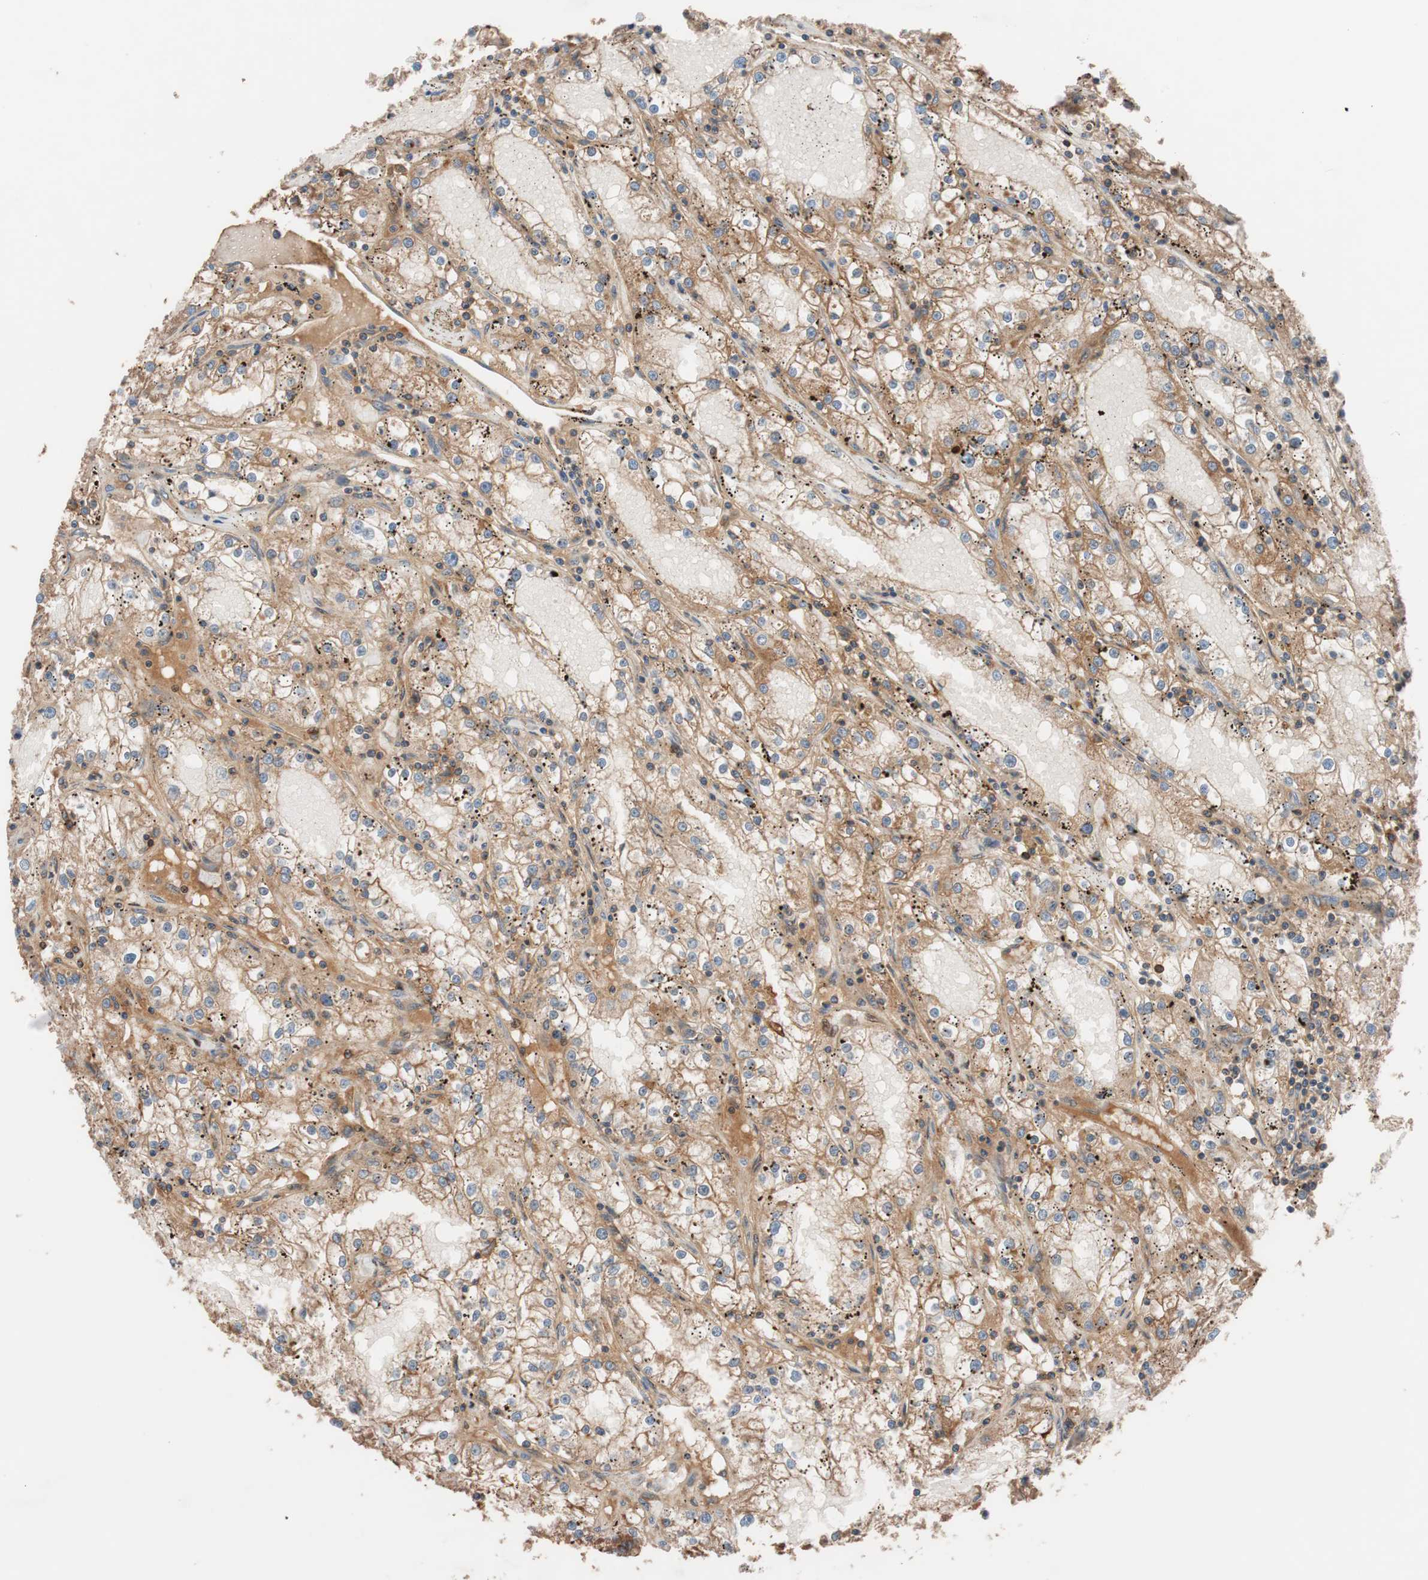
{"staining": {"intensity": "moderate", "quantity": ">75%", "location": "cytoplasmic/membranous"}, "tissue": "renal cancer", "cell_type": "Tumor cells", "image_type": "cancer", "snomed": [{"axis": "morphology", "description": "Adenocarcinoma, NOS"}, {"axis": "topography", "description": "Kidney"}], "caption": "DAB immunohistochemical staining of renal cancer (adenocarcinoma) displays moderate cytoplasmic/membranous protein staining in about >75% of tumor cells.", "gene": "SDC4", "patient": {"sex": "male", "age": 56}}